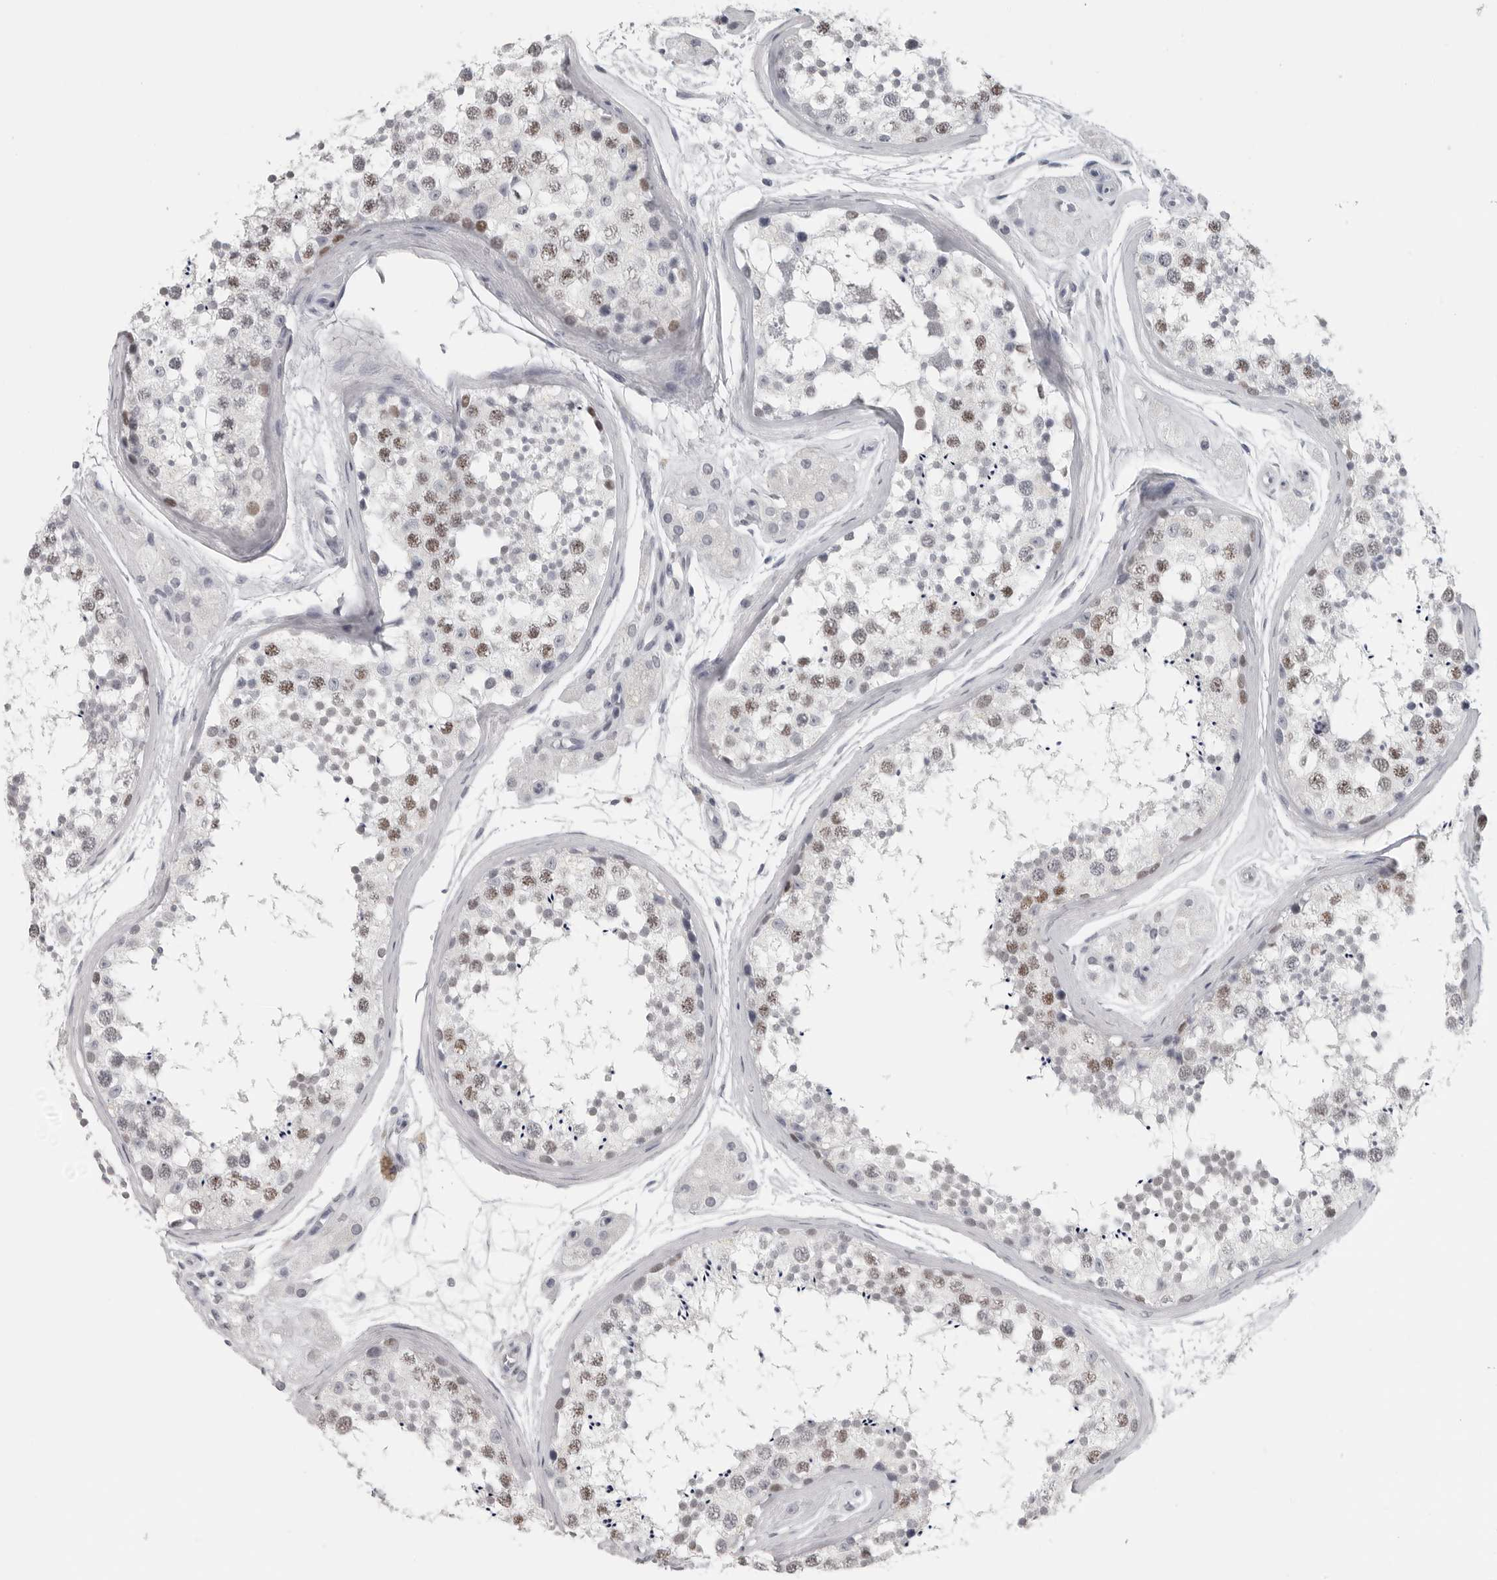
{"staining": {"intensity": "weak", "quantity": "25%-75%", "location": "nuclear"}, "tissue": "testis", "cell_type": "Cells in seminiferous ducts", "image_type": "normal", "snomed": [{"axis": "morphology", "description": "Normal tissue, NOS"}, {"axis": "topography", "description": "Testis"}], "caption": "A brown stain shows weak nuclear expression of a protein in cells in seminiferous ducts of normal testis. (DAB (3,3'-diaminobenzidine) IHC with brightfield microscopy, high magnification).", "gene": "SATB2", "patient": {"sex": "male", "age": 56}}